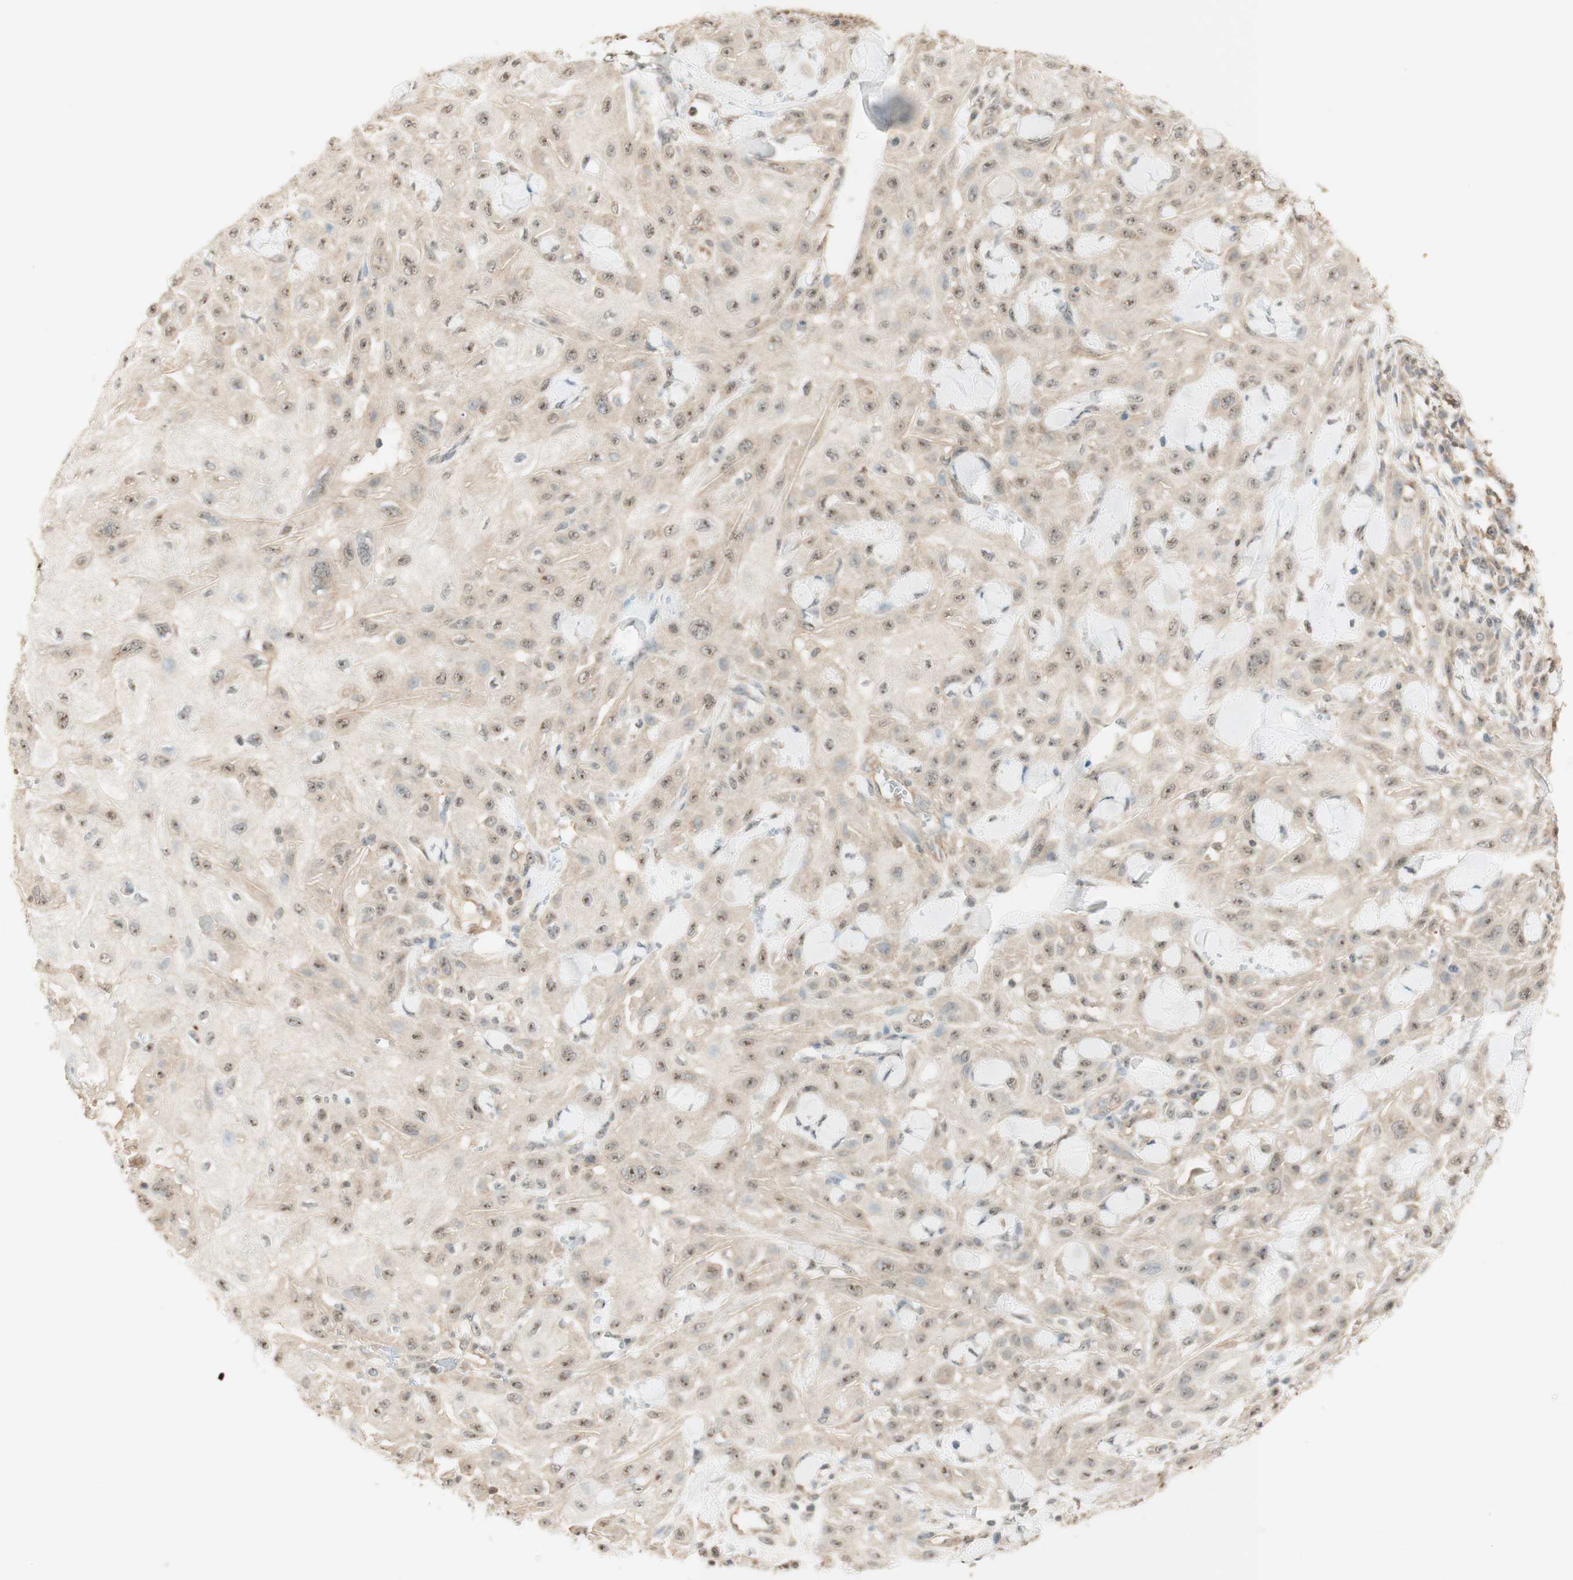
{"staining": {"intensity": "moderate", "quantity": "25%-75%", "location": "nuclear"}, "tissue": "skin cancer", "cell_type": "Tumor cells", "image_type": "cancer", "snomed": [{"axis": "morphology", "description": "Squamous cell carcinoma, NOS"}, {"axis": "topography", "description": "Skin"}], "caption": "Immunohistochemical staining of squamous cell carcinoma (skin) displays moderate nuclear protein expression in approximately 25%-75% of tumor cells.", "gene": "SPINT2", "patient": {"sex": "male", "age": 24}}